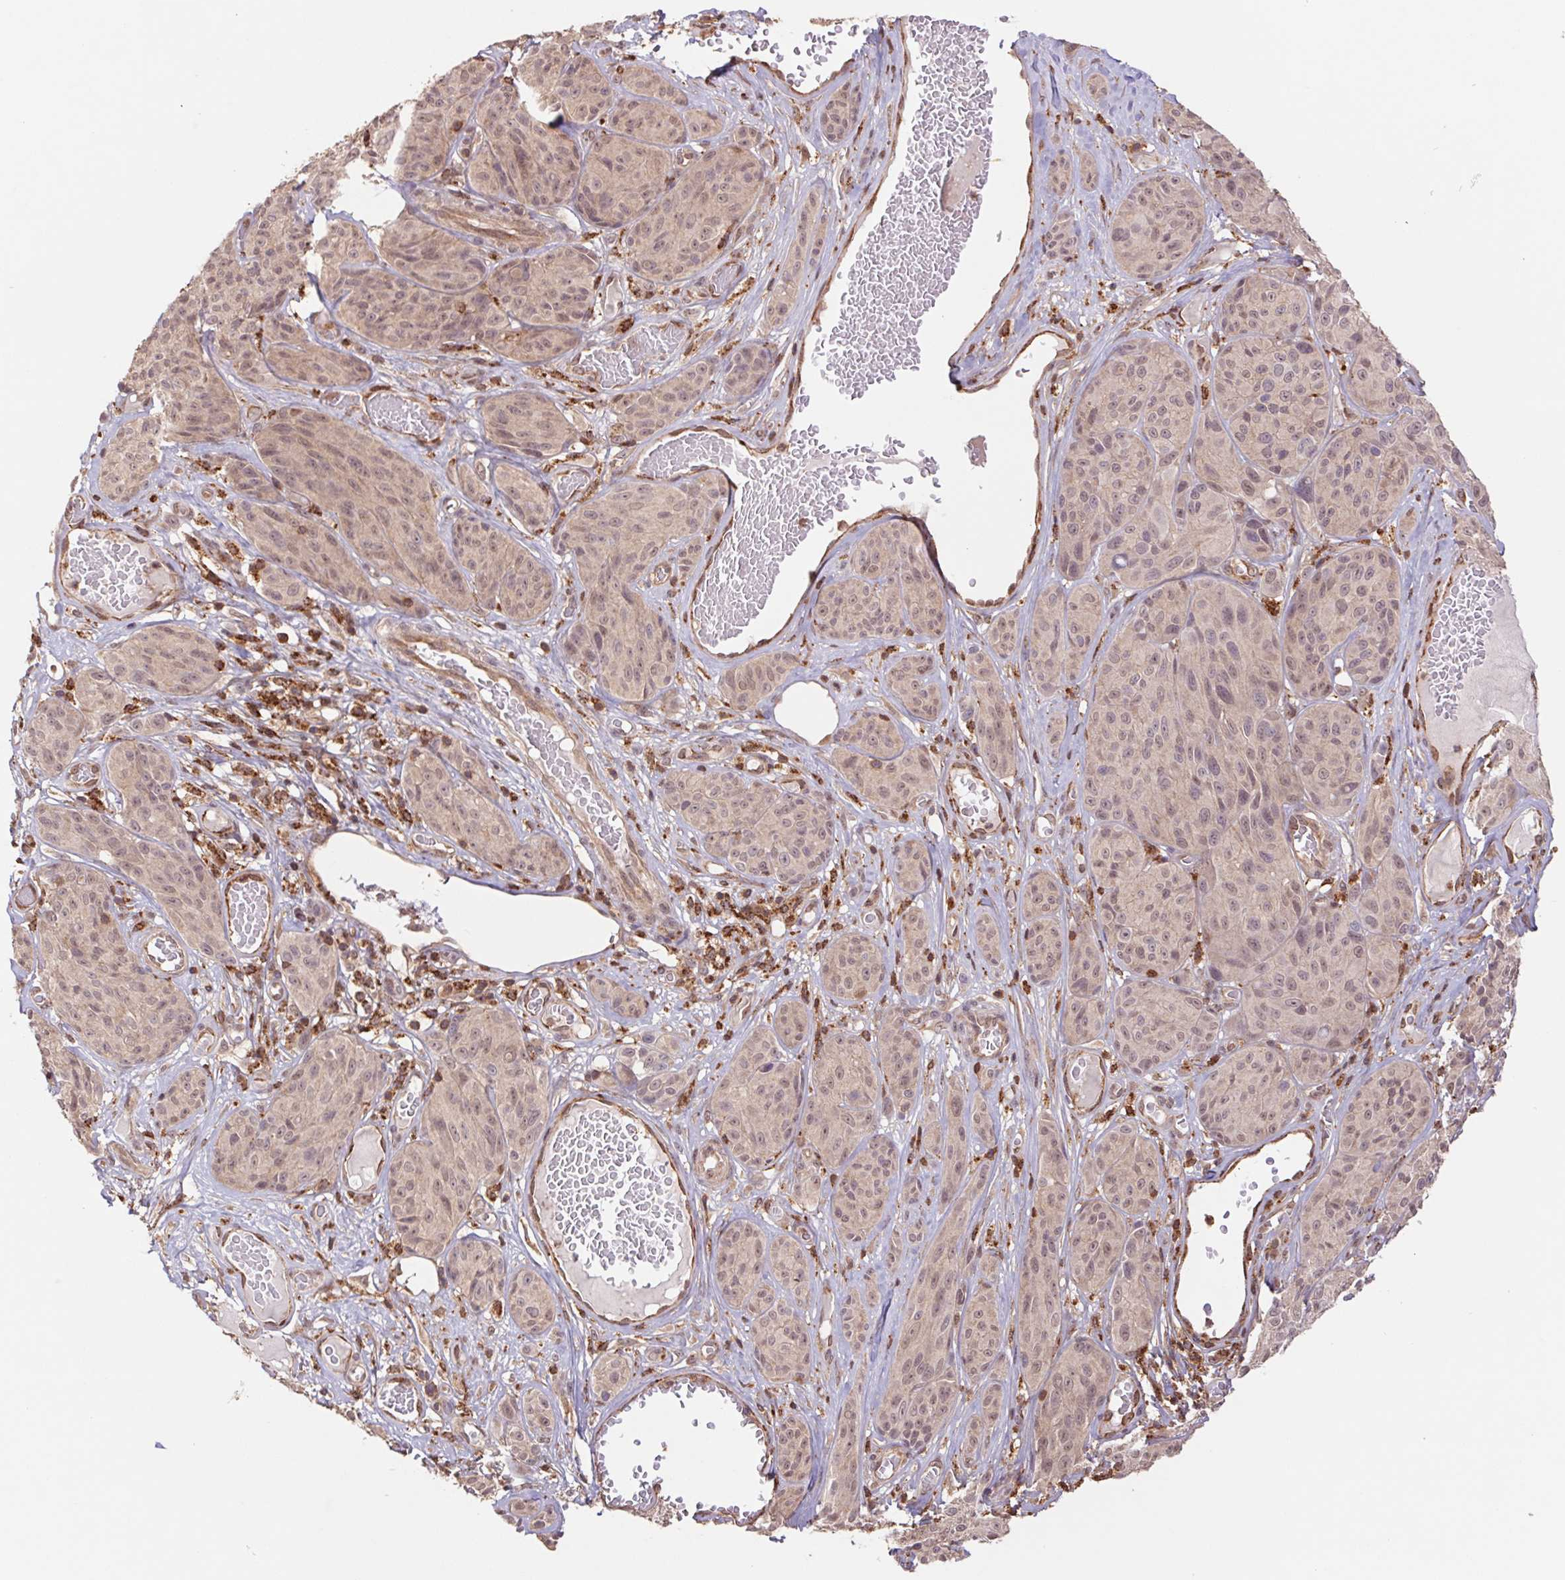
{"staining": {"intensity": "weak", "quantity": "25%-75%", "location": "cytoplasmic/membranous"}, "tissue": "melanoma", "cell_type": "Tumor cells", "image_type": "cancer", "snomed": [{"axis": "morphology", "description": "Malignant melanoma, NOS"}, {"axis": "topography", "description": "Skin"}], "caption": "Immunohistochemistry (IHC) micrograph of neoplastic tissue: human melanoma stained using immunohistochemistry reveals low levels of weak protein expression localized specifically in the cytoplasmic/membranous of tumor cells, appearing as a cytoplasmic/membranous brown color.", "gene": "URM1", "patient": {"sex": "male", "age": 91}}